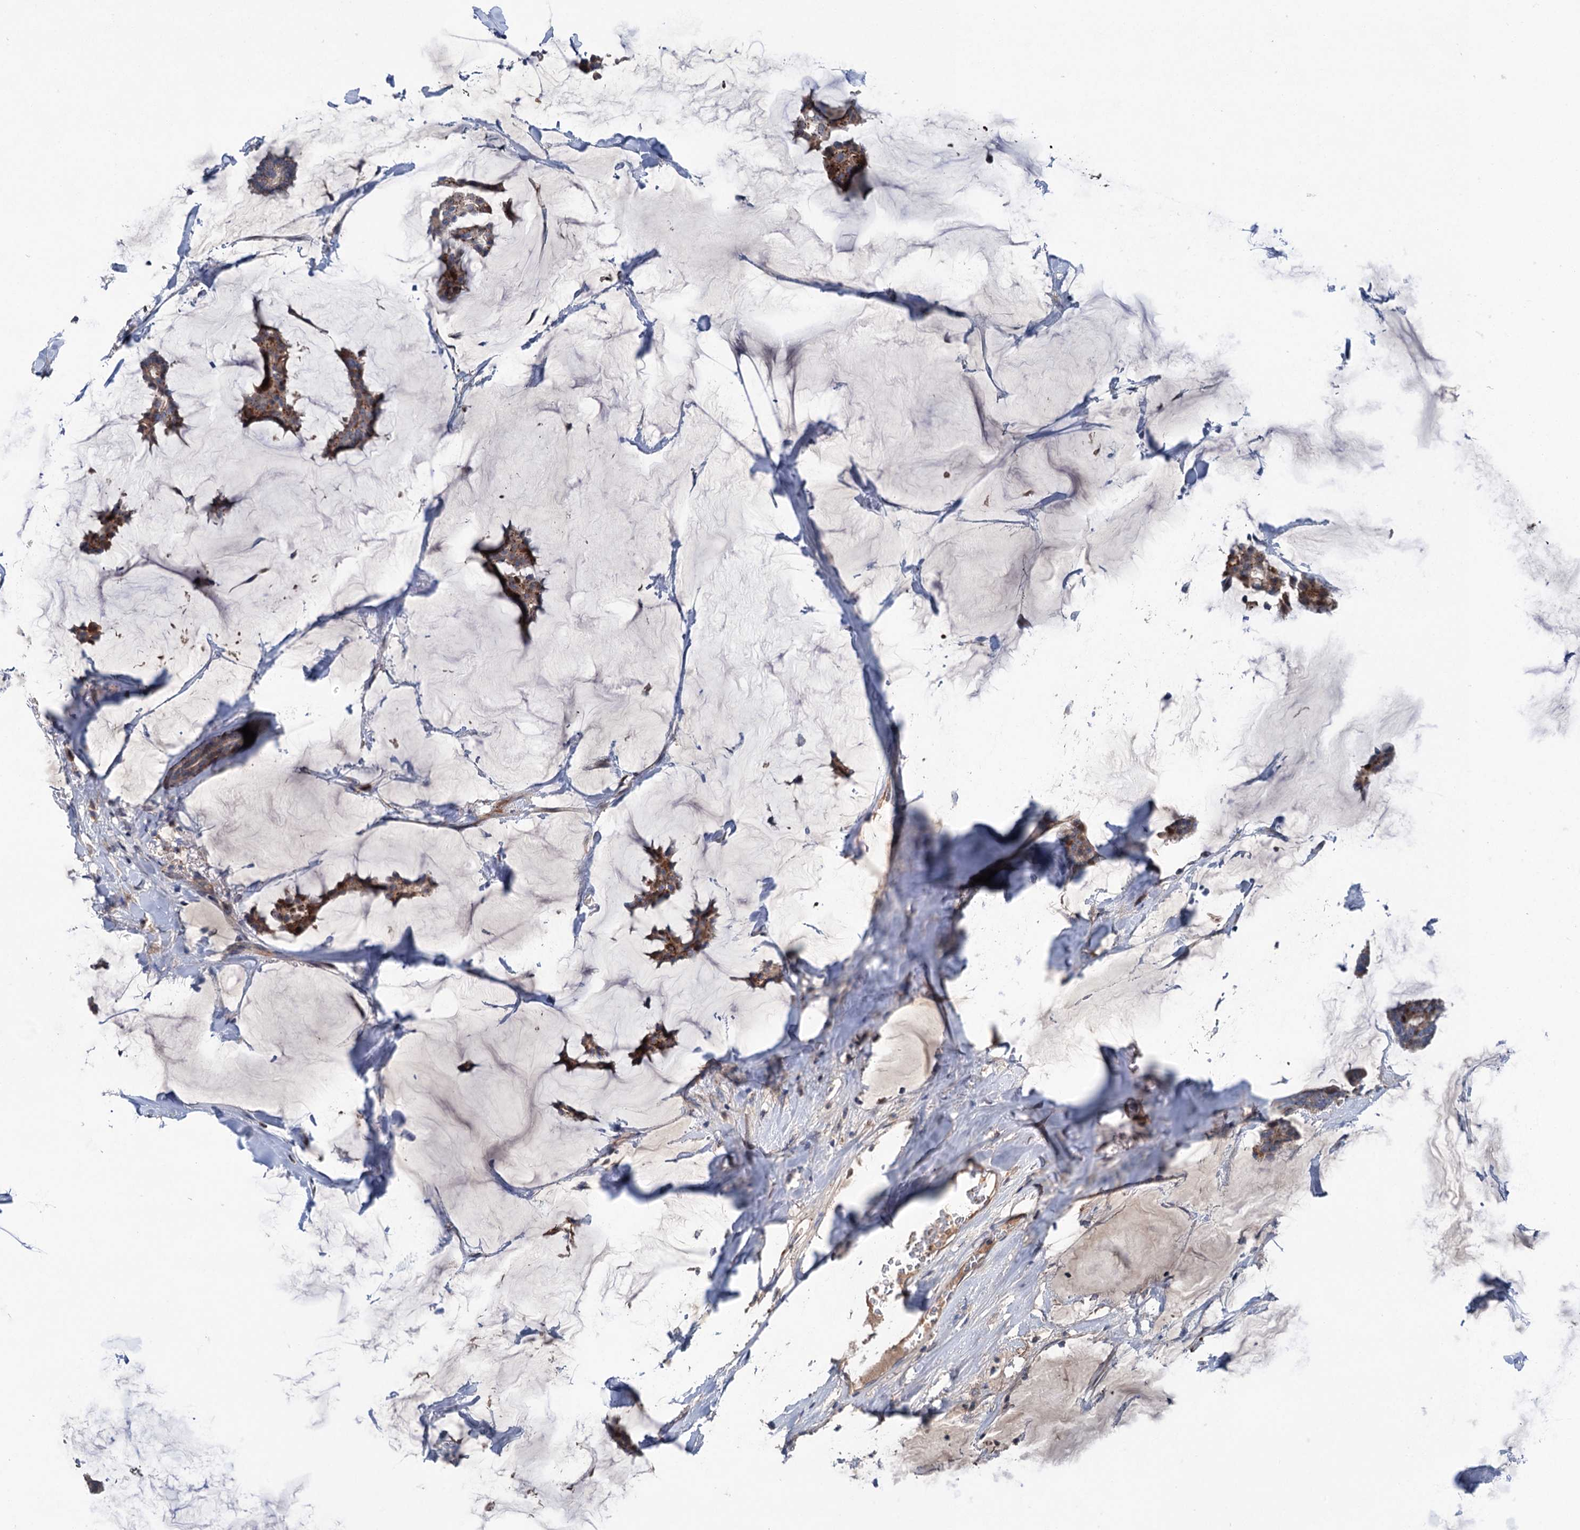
{"staining": {"intensity": "moderate", "quantity": ">75%", "location": "cytoplasmic/membranous"}, "tissue": "breast cancer", "cell_type": "Tumor cells", "image_type": "cancer", "snomed": [{"axis": "morphology", "description": "Duct carcinoma"}, {"axis": "topography", "description": "Breast"}], "caption": "A brown stain highlights moderate cytoplasmic/membranous staining of a protein in human breast cancer (invasive ductal carcinoma) tumor cells. (Stains: DAB (3,3'-diaminobenzidine) in brown, nuclei in blue, Microscopy: brightfield microscopy at high magnification).", "gene": "NCAPD2", "patient": {"sex": "female", "age": 93}}